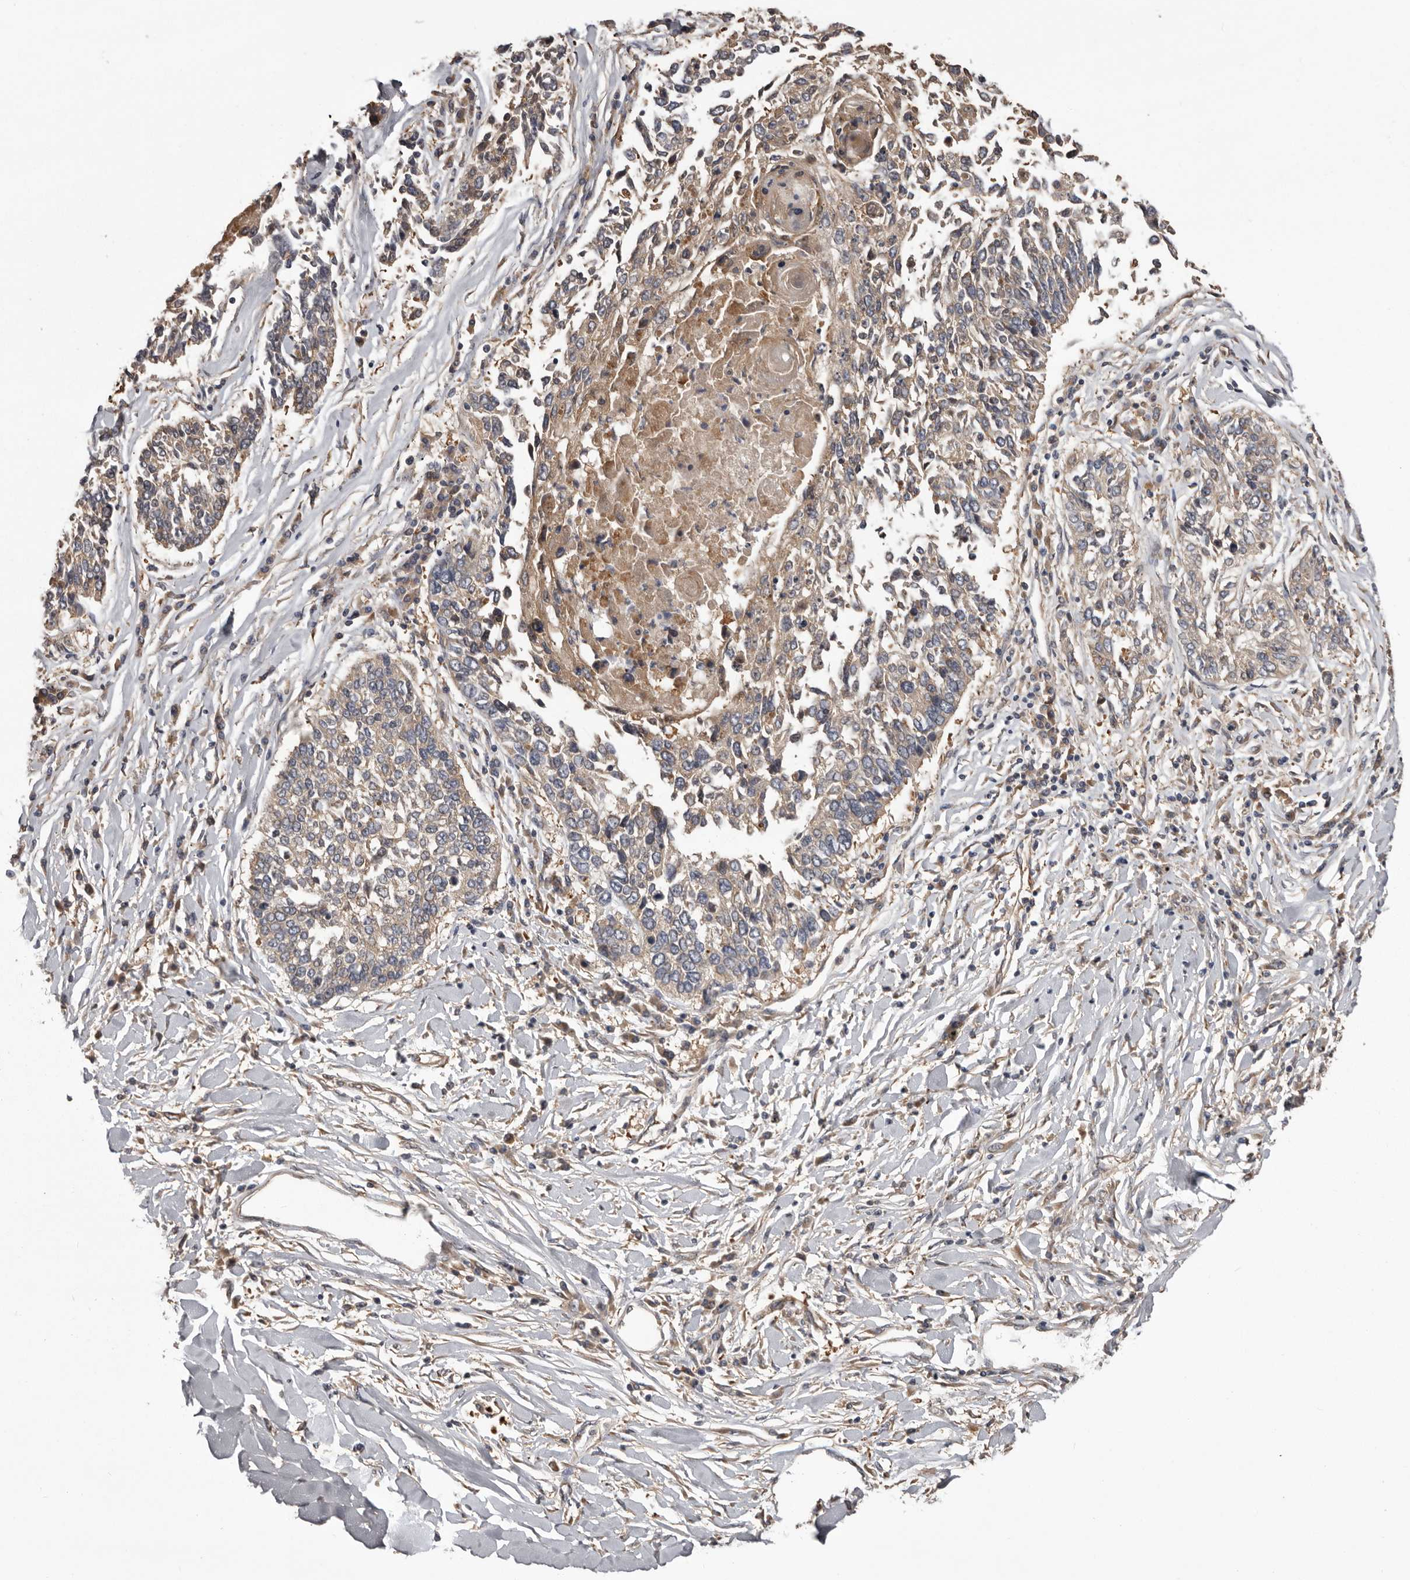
{"staining": {"intensity": "weak", "quantity": ">75%", "location": "cytoplasmic/membranous"}, "tissue": "lung cancer", "cell_type": "Tumor cells", "image_type": "cancer", "snomed": [{"axis": "morphology", "description": "Normal tissue, NOS"}, {"axis": "morphology", "description": "Squamous cell carcinoma, NOS"}, {"axis": "topography", "description": "Cartilage tissue"}, {"axis": "topography", "description": "Bronchus"}, {"axis": "topography", "description": "Lung"}, {"axis": "topography", "description": "Peripheral nerve tissue"}], "caption": "Brown immunohistochemical staining in lung squamous cell carcinoma exhibits weak cytoplasmic/membranous positivity in approximately >75% of tumor cells. The protein of interest is shown in brown color, while the nuclei are stained blue.", "gene": "DARS1", "patient": {"sex": "female", "age": 49}}